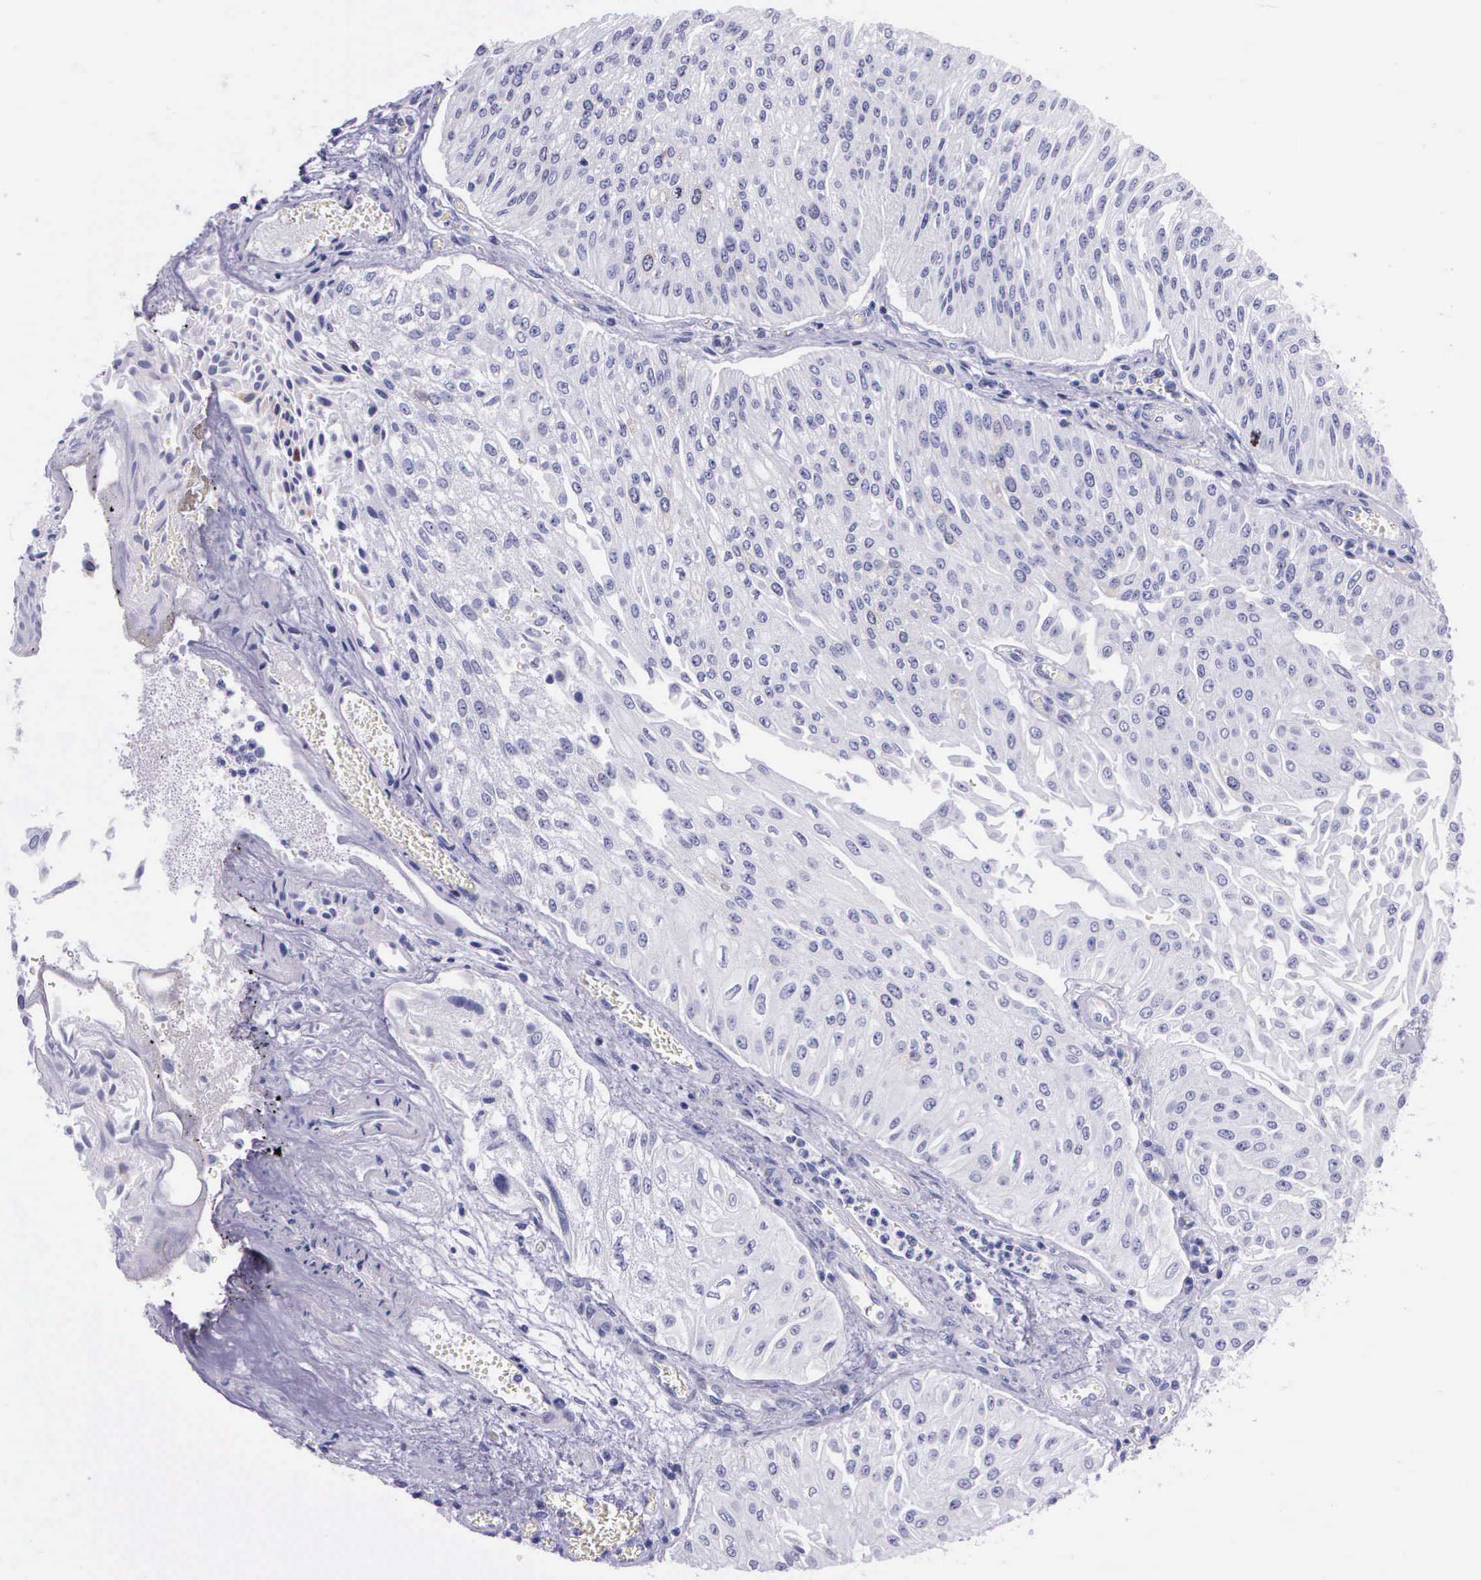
{"staining": {"intensity": "negative", "quantity": "none", "location": "none"}, "tissue": "urothelial cancer", "cell_type": "Tumor cells", "image_type": "cancer", "snomed": [{"axis": "morphology", "description": "Urothelial carcinoma, Low grade"}, {"axis": "topography", "description": "Urinary bladder"}], "caption": "This image is of urothelial cancer stained with immunohistochemistry to label a protein in brown with the nuclei are counter-stained blue. There is no positivity in tumor cells. (DAB (3,3'-diaminobenzidine) immunohistochemistry, high magnification).", "gene": "CCNB1", "patient": {"sex": "male", "age": 86}}